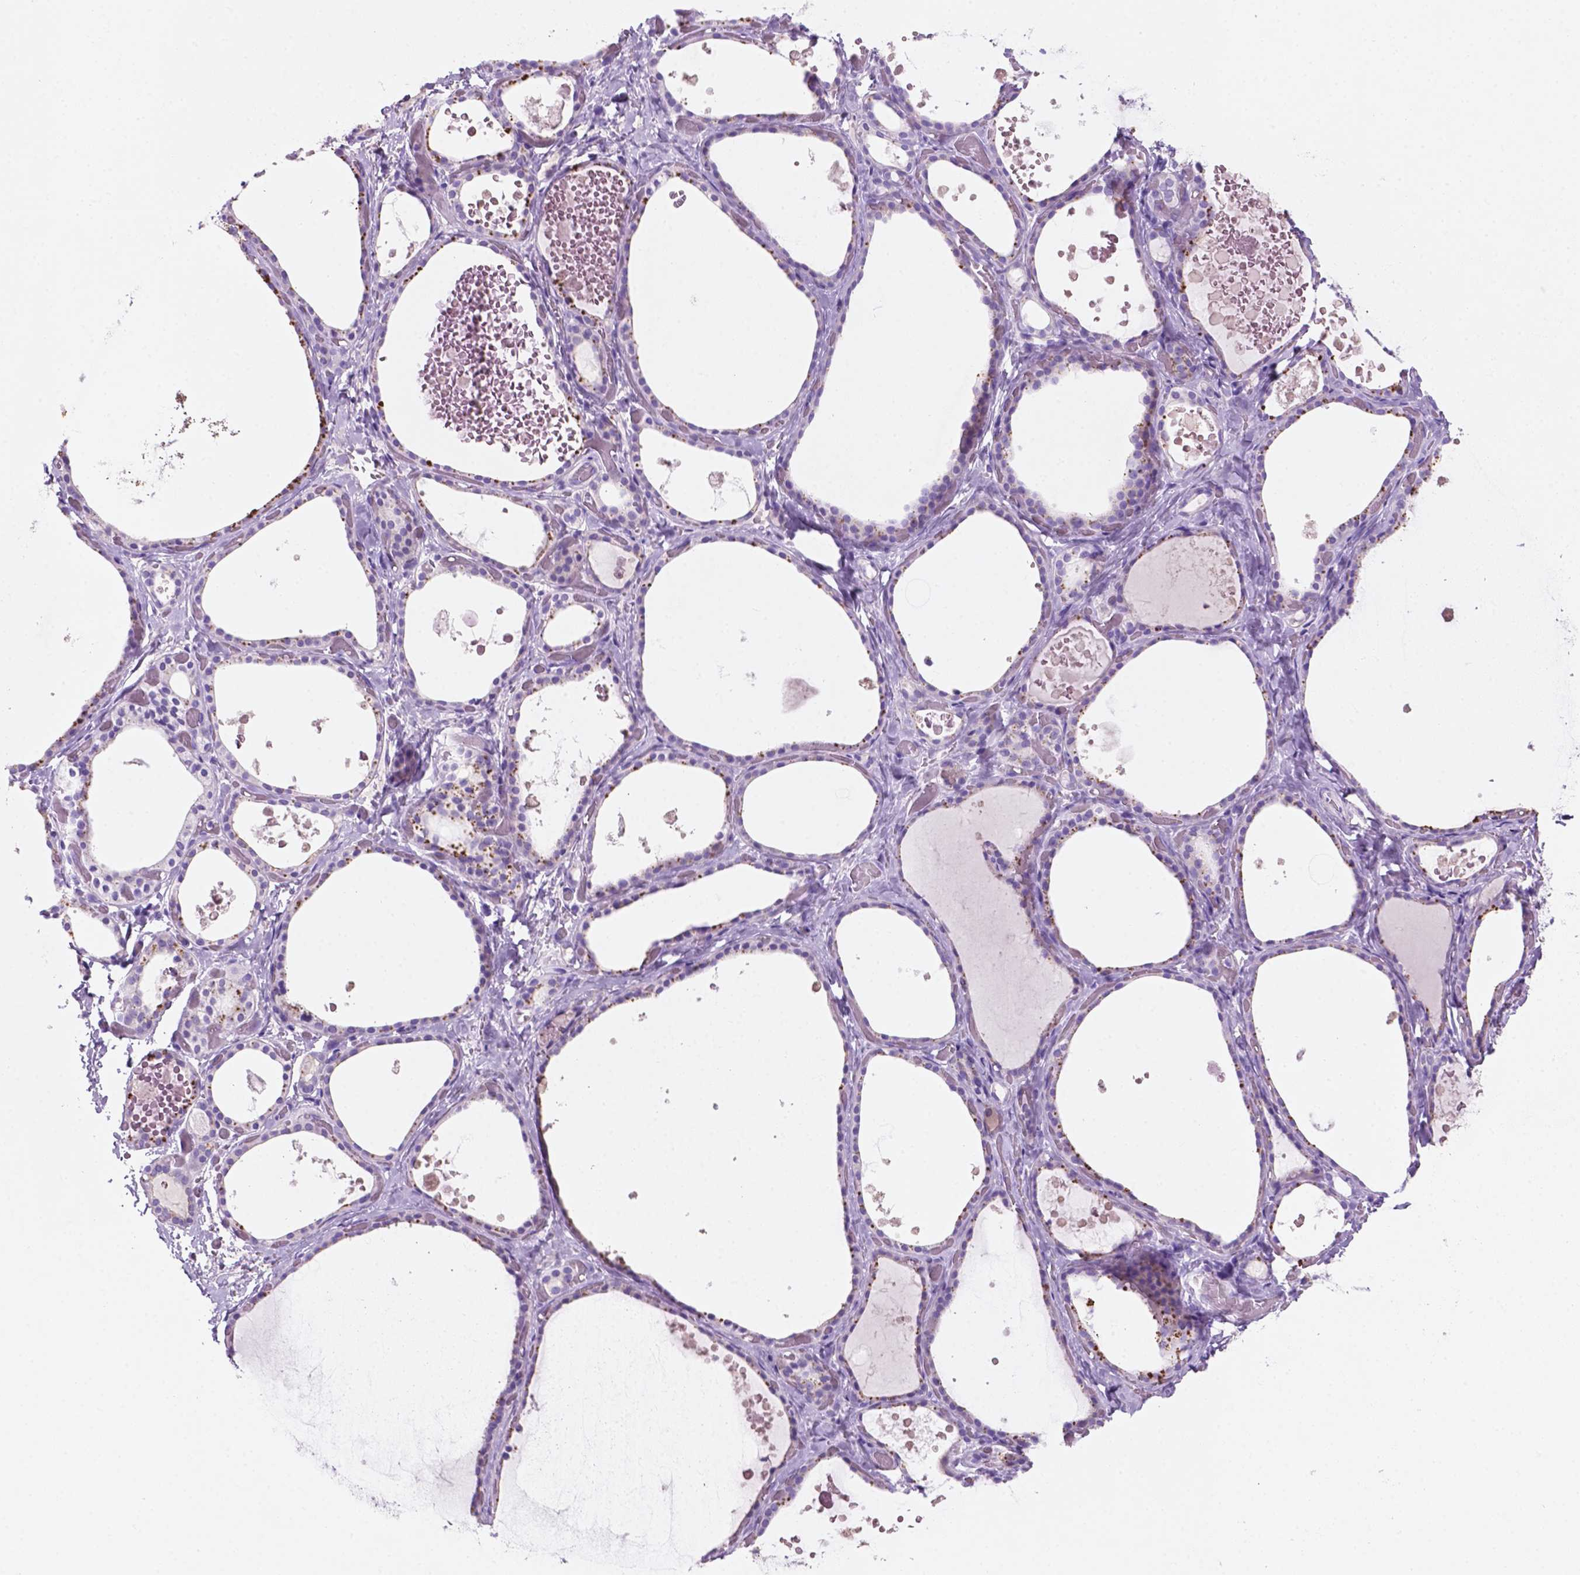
{"staining": {"intensity": "moderate", "quantity": "<25%", "location": "cytoplasmic/membranous"}, "tissue": "thyroid gland", "cell_type": "Glandular cells", "image_type": "normal", "snomed": [{"axis": "morphology", "description": "Normal tissue, NOS"}, {"axis": "topography", "description": "Thyroid gland"}], "caption": "The micrograph demonstrates staining of normal thyroid gland, revealing moderate cytoplasmic/membranous protein expression (brown color) within glandular cells.", "gene": "POU4F1", "patient": {"sex": "female", "age": 56}}